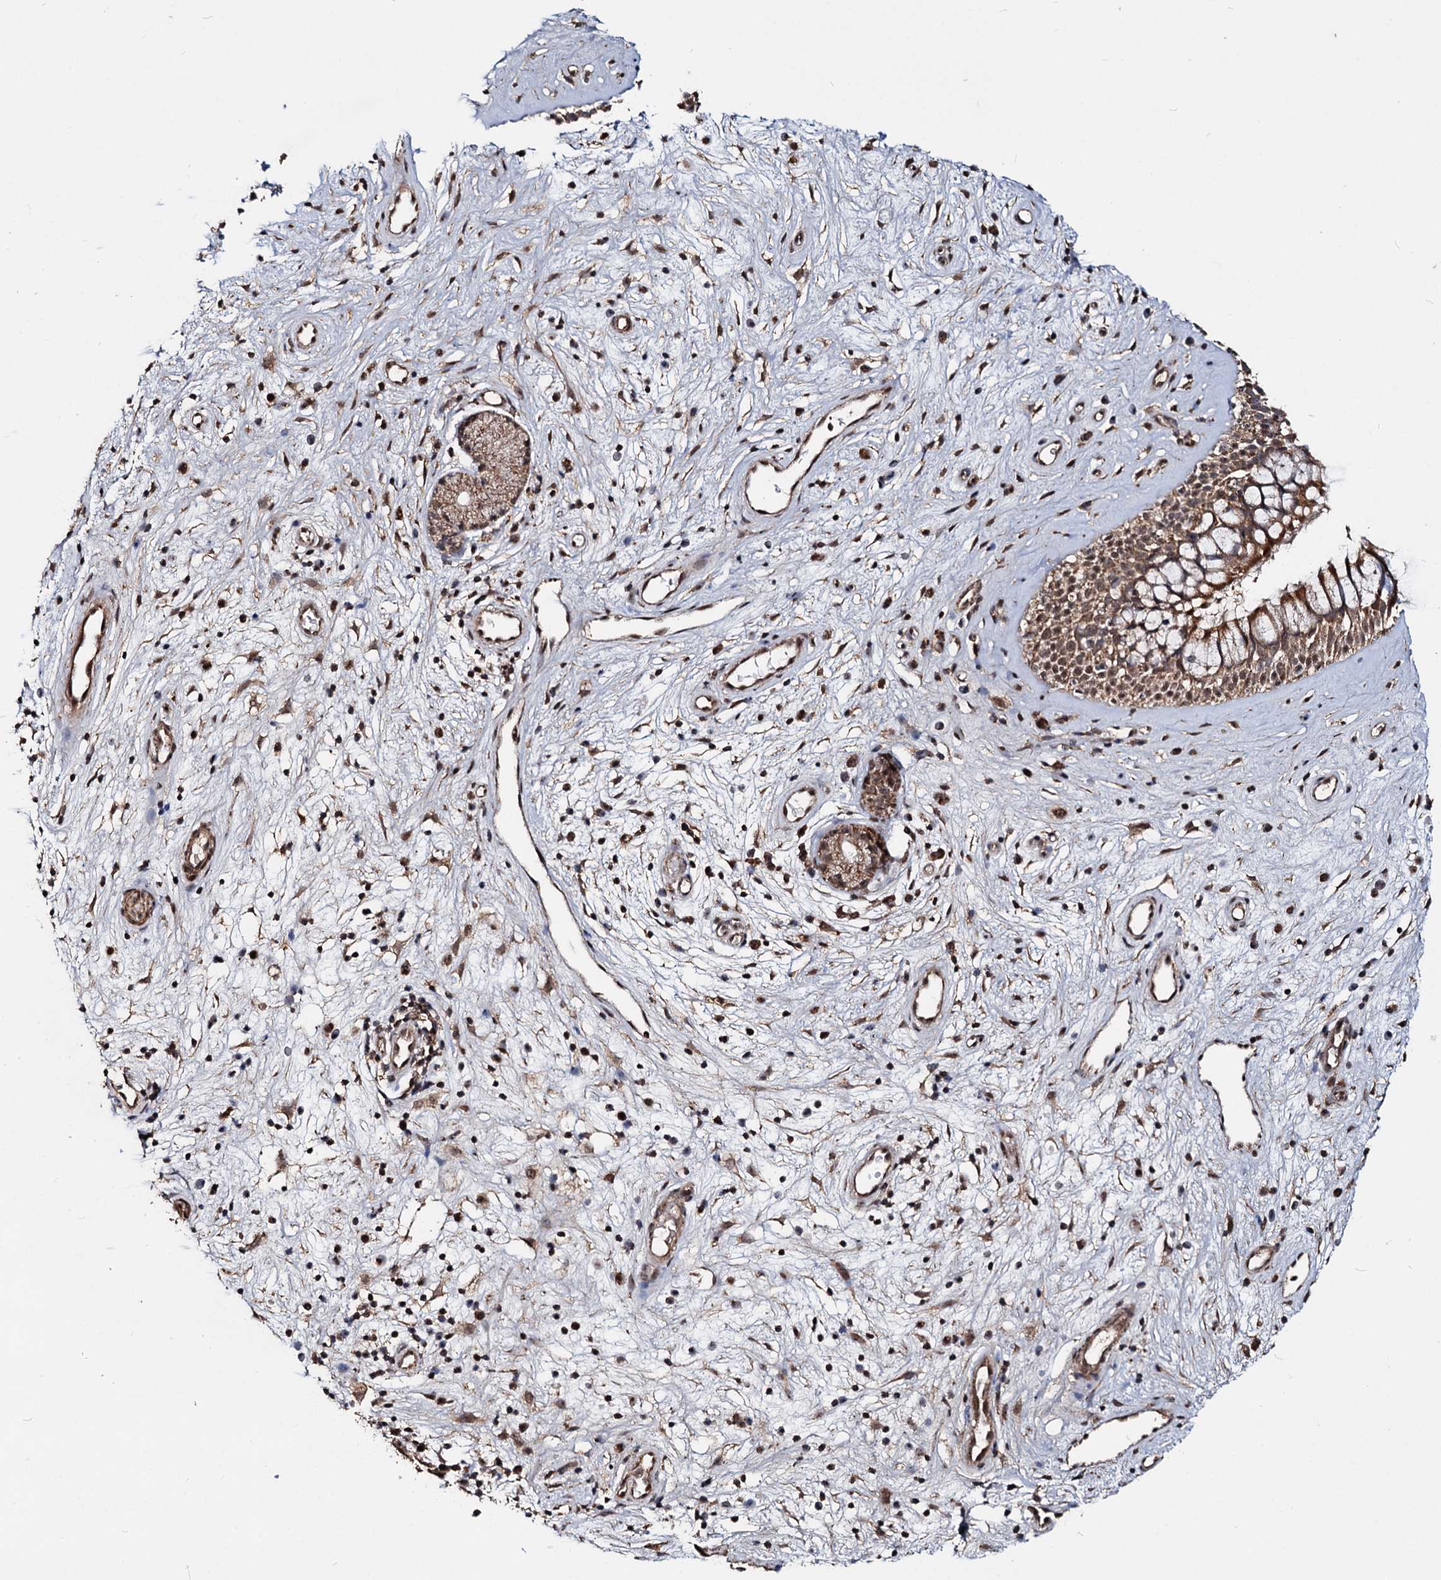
{"staining": {"intensity": "moderate", "quantity": ">75%", "location": "cytoplasmic/membranous,nuclear"}, "tissue": "nasopharynx", "cell_type": "Respiratory epithelial cells", "image_type": "normal", "snomed": [{"axis": "morphology", "description": "Normal tissue, NOS"}, {"axis": "topography", "description": "Nasopharynx"}], "caption": "An immunohistochemistry (IHC) micrograph of normal tissue is shown. Protein staining in brown highlights moderate cytoplasmic/membranous,nuclear positivity in nasopharynx within respiratory epithelial cells. (Stains: DAB in brown, nuclei in blue, Microscopy: brightfield microscopy at high magnification).", "gene": "CEP76", "patient": {"sex": "male", "age": 32}}